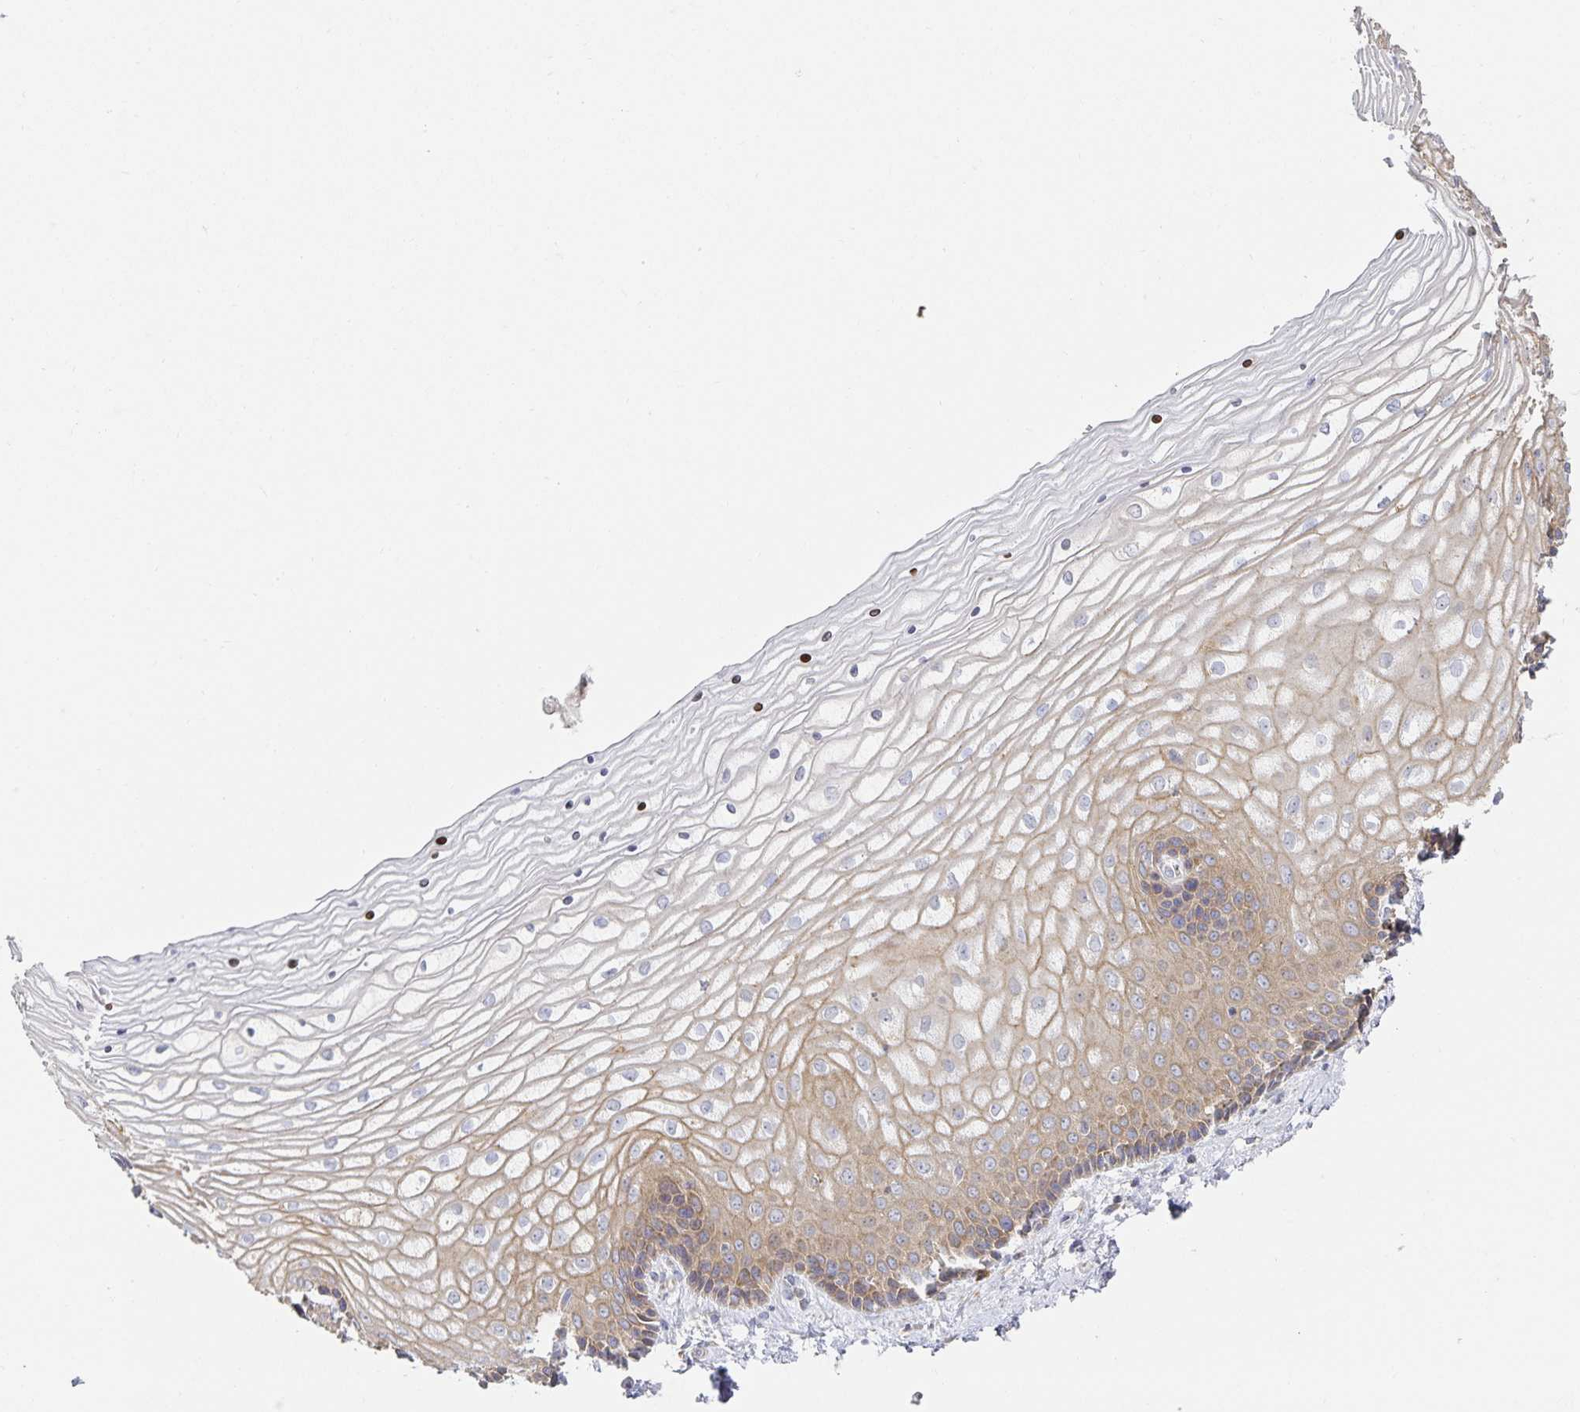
{"staining": {"intensity": "strong", "quantity": "25%-75%", "location": "cytoplasmic/membranous"}, "tissue": "vagina", "cell_type": "Squamous epithelial cells", "image_type": "normal", "snomed": [{"axis": "morphology", "description": "Normal tissue, NOS"}, {"axis": "topography", "description": "Vagina"}], "caption": "Vagina stained with DAB (3,3'-diaminobenzidine) IHC exhibits high levels of strong cytoplasmic/membranous expression in about 25%-75% of squamous epithelial cells.", "gene": "NOMO1", "patient": {"sex": "female", "age": 45}}